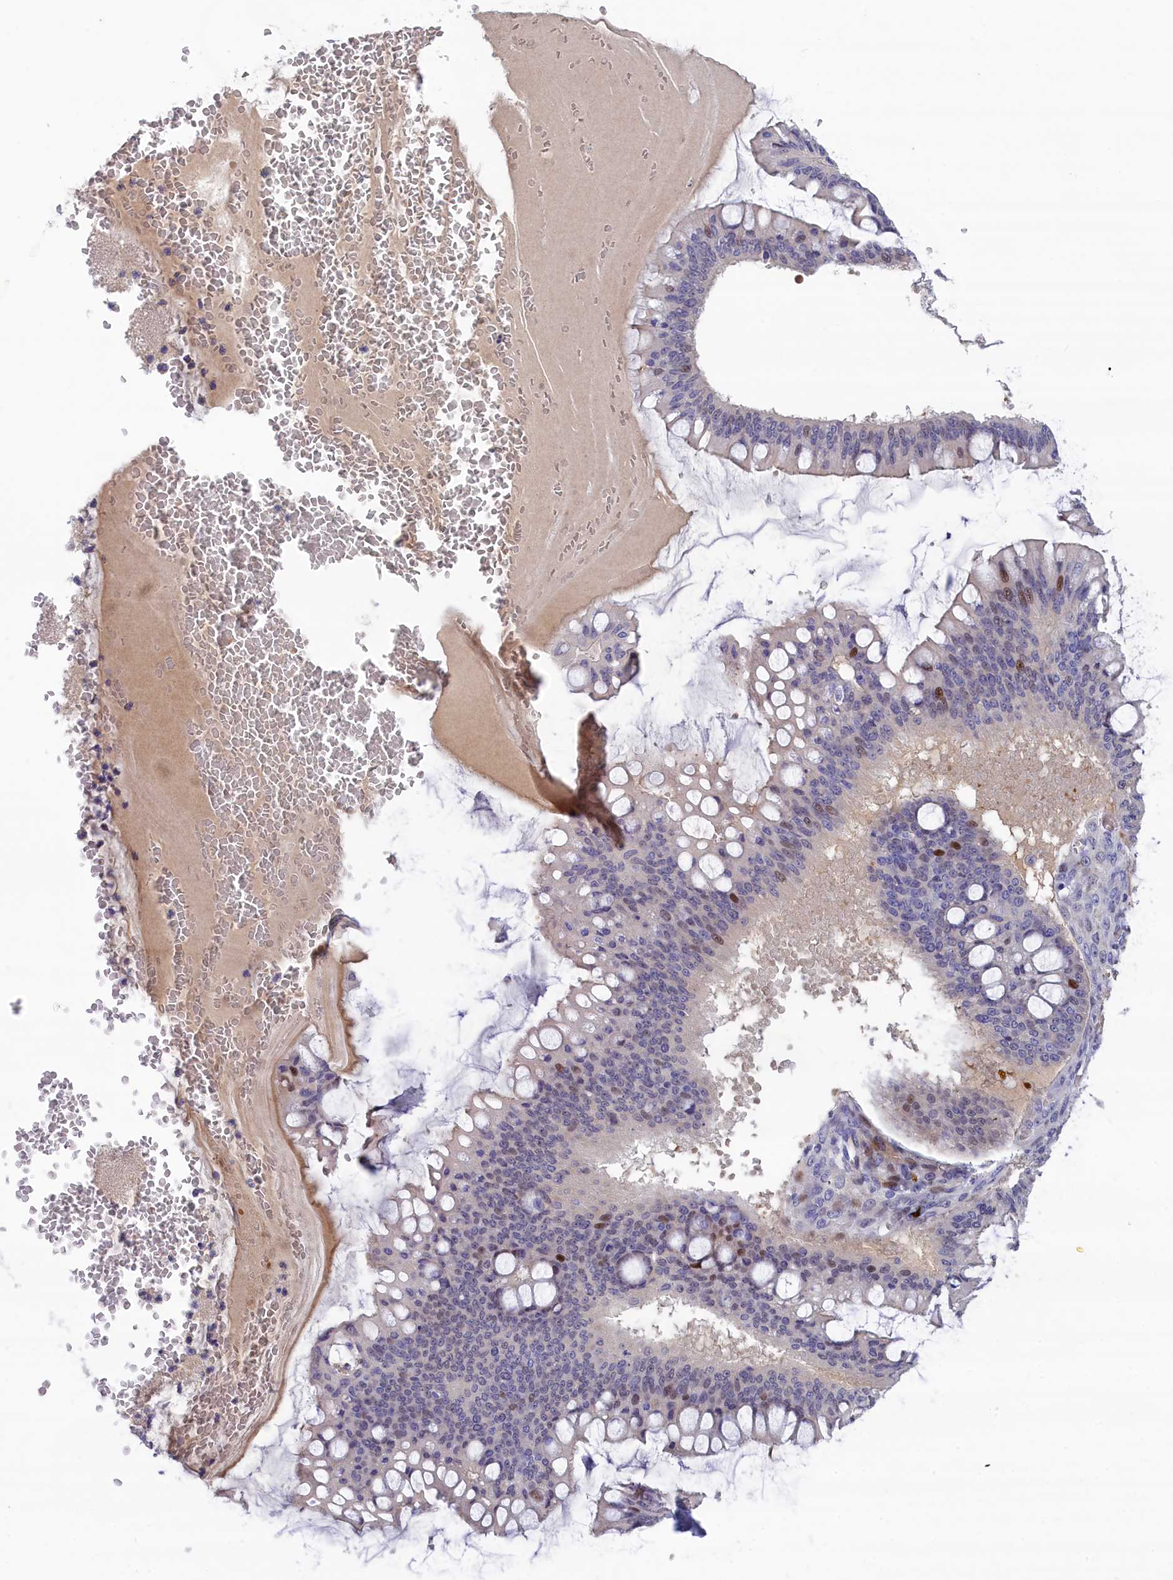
{"staining": {"intensity": "strong", "quantity": "25%-75%", "location": "nuclear"}, "tissue": "ovarian cancer", "cell_type": "Tumor cells", "image_type": "cancer", "snomed": [{"axis": "morphology", "description": "Cystadenocarcinoma, mucinous, NOS"}, {"axis": "topography", "description": "Ovary"}], "caption": "There is high levels of strong nuclear expression in tumor cells of ovarian mucinous cystadenocarcinoma, as demonstrated by immunohistochemical staining (brown color).", "gene": "NKPD1", "patient": {"sex": "female", "age": 73}}